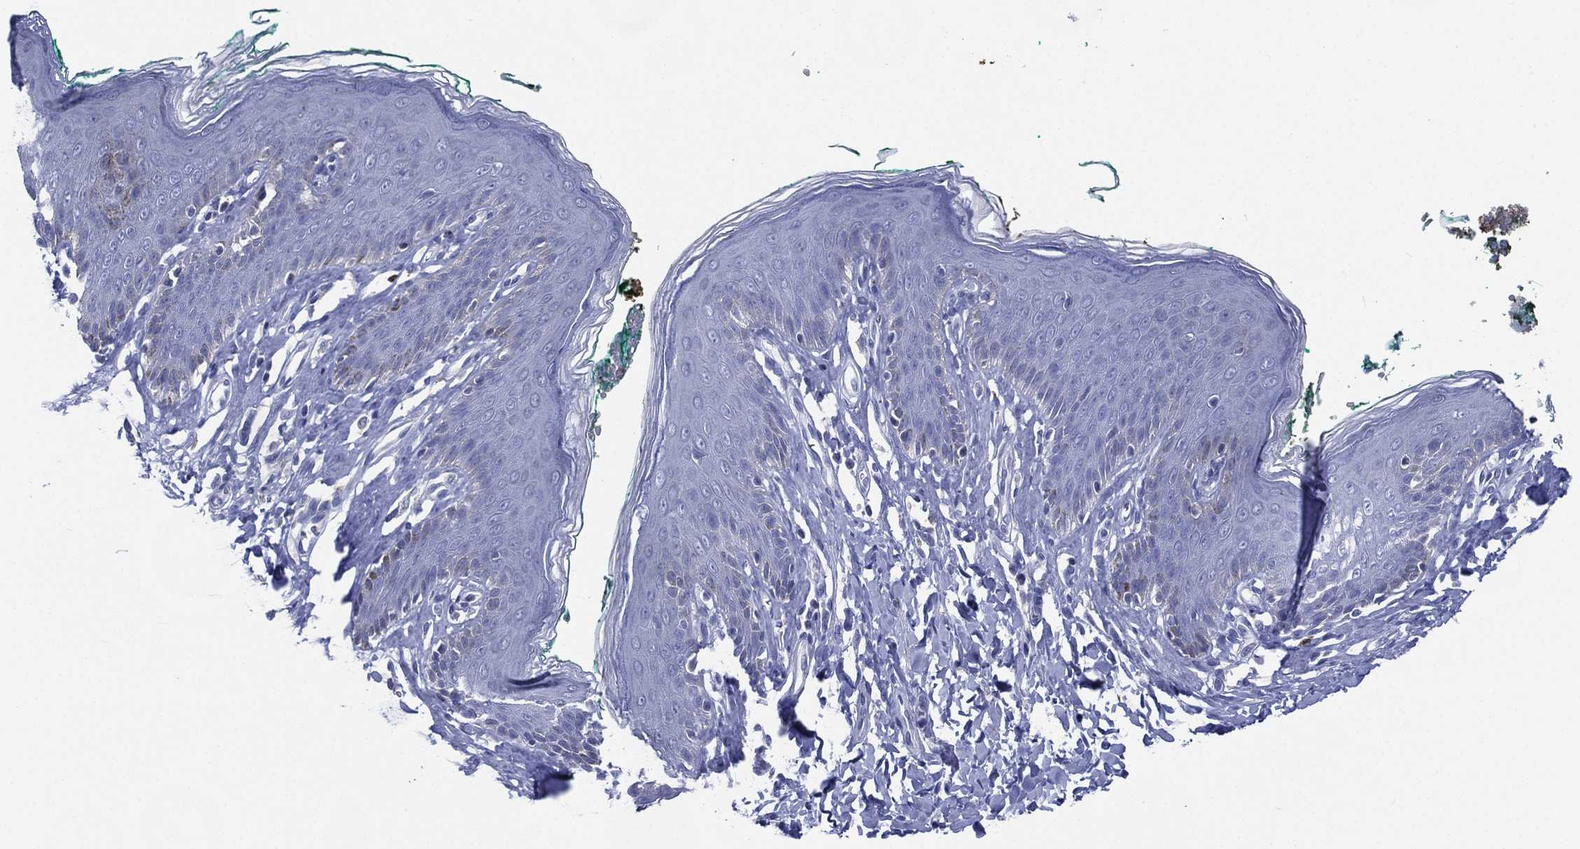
{"staining": {"intensity": "negative", "quantity": "none", "location": "none"}, "tissue": "skin", "cell_type": "Epidermal cells", "image_type": "normal", "snomed": [{"axis": "morphology", "description": "Normal tissue, NOS"}, {"axis": "topography", "description": "Vulva"}], "caption": "Immunohistochemical staining of normal human skin displays no significant expression in epidermal cells.", "gene": "TMEM247", "patient": {"sex": "female", "age": 66}}